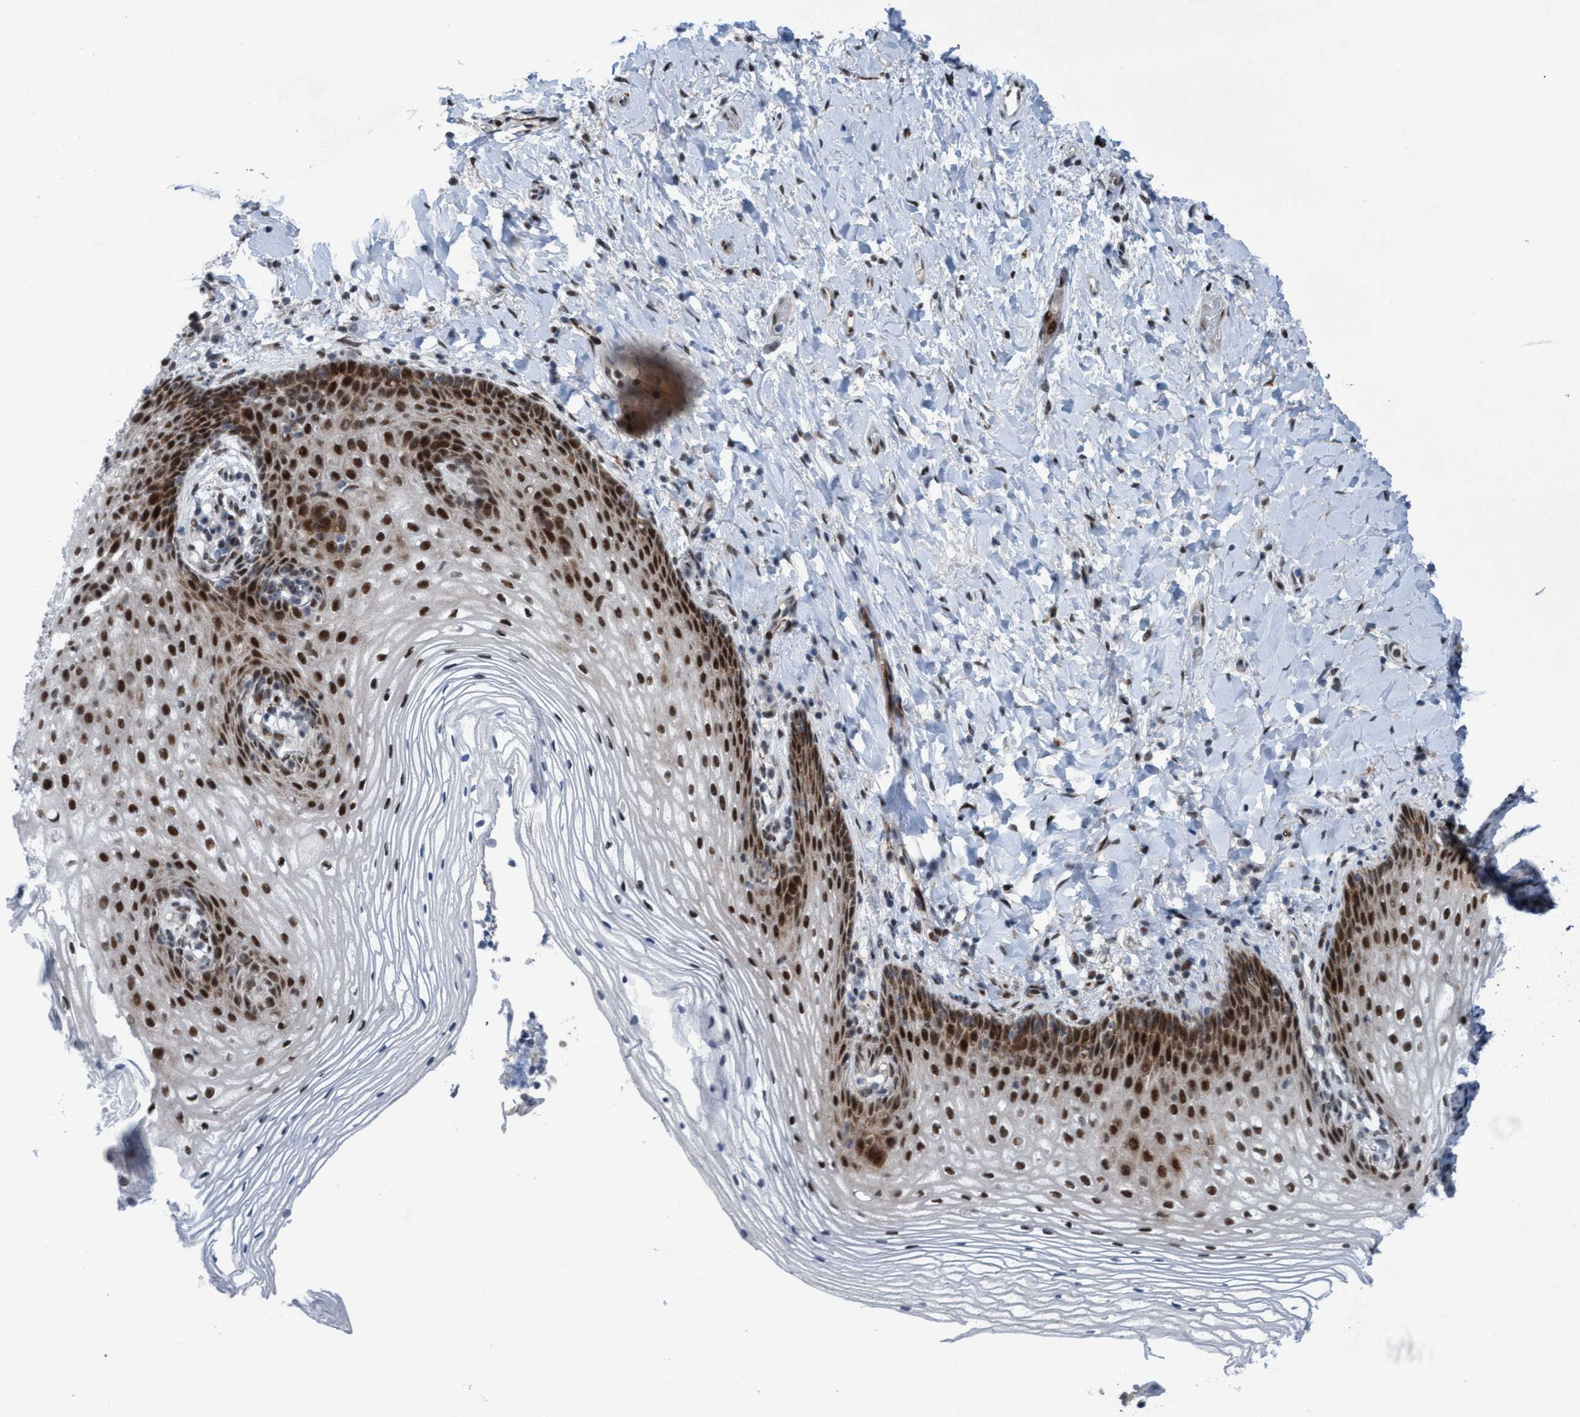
{"staining": {"intensity": "strong", "quantity": ">75%", "location": "nuclear"}, "tissue": "vagina", "cell_type": "Squamous epithelial cells", "image_type": "normal", "snomed": [{"axis": "morphology", "description": "Normal tissue, NOS"}, {"axis": "topography", "description": "Vagina"}], "caption": "High-power microscopy captured an immunohistochemistry (IHC) histopathology image of unremarkable vagina, revealing strong nuclear expression in about >75% of squamous epithelial cells. (IHC, brightfield microscopy, high magnification).", "gene": "CWC27", "patient": {"sex": "female", "age": 60}}